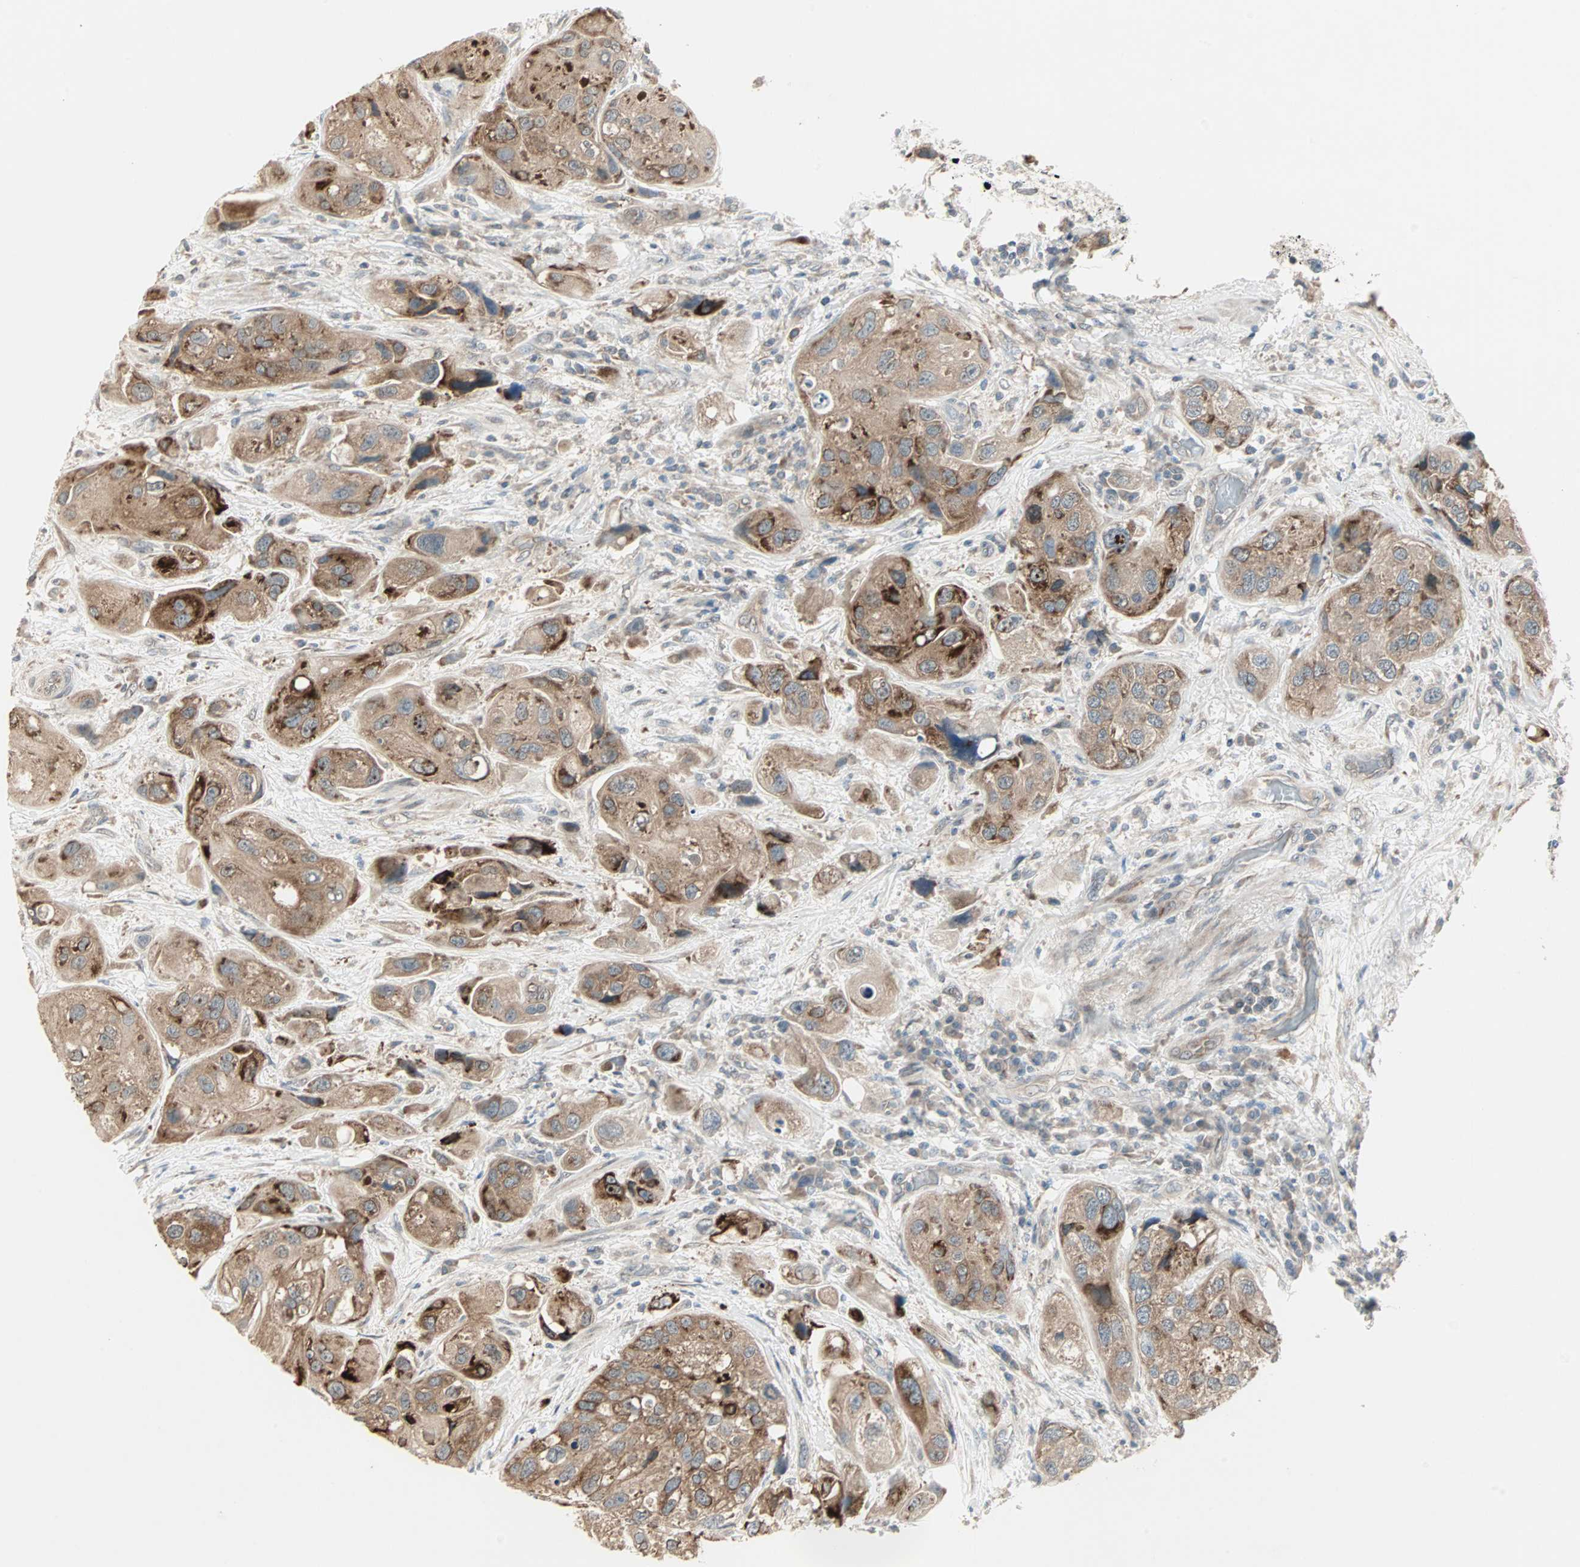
{"staining": {"intensity": "moderate", "quantity": ">75%", "location": "cytoplasmic/membranous"}, "tissue": "urothelial cancer", "cell_type": "Tumor cells", "image_type": "cancer", "snomed": [{"axis": "morphology", "description": "Urothelial carcinoma, High grade"}, {"axis": "topography", "description": "Urinary bladder"}], "caption": "Immunohistochemical staining of human urothelial cancer reveals medium levels of moderate cytoplasmic/membranous protein positivity in about >75% of tumor cells. (DAB (3,3'-diaminobenzidine) = brown stain, brightfield microscopy at high magnification).", "gene": "ZFP36", "patient": {"sex": "female", "age": 64}}